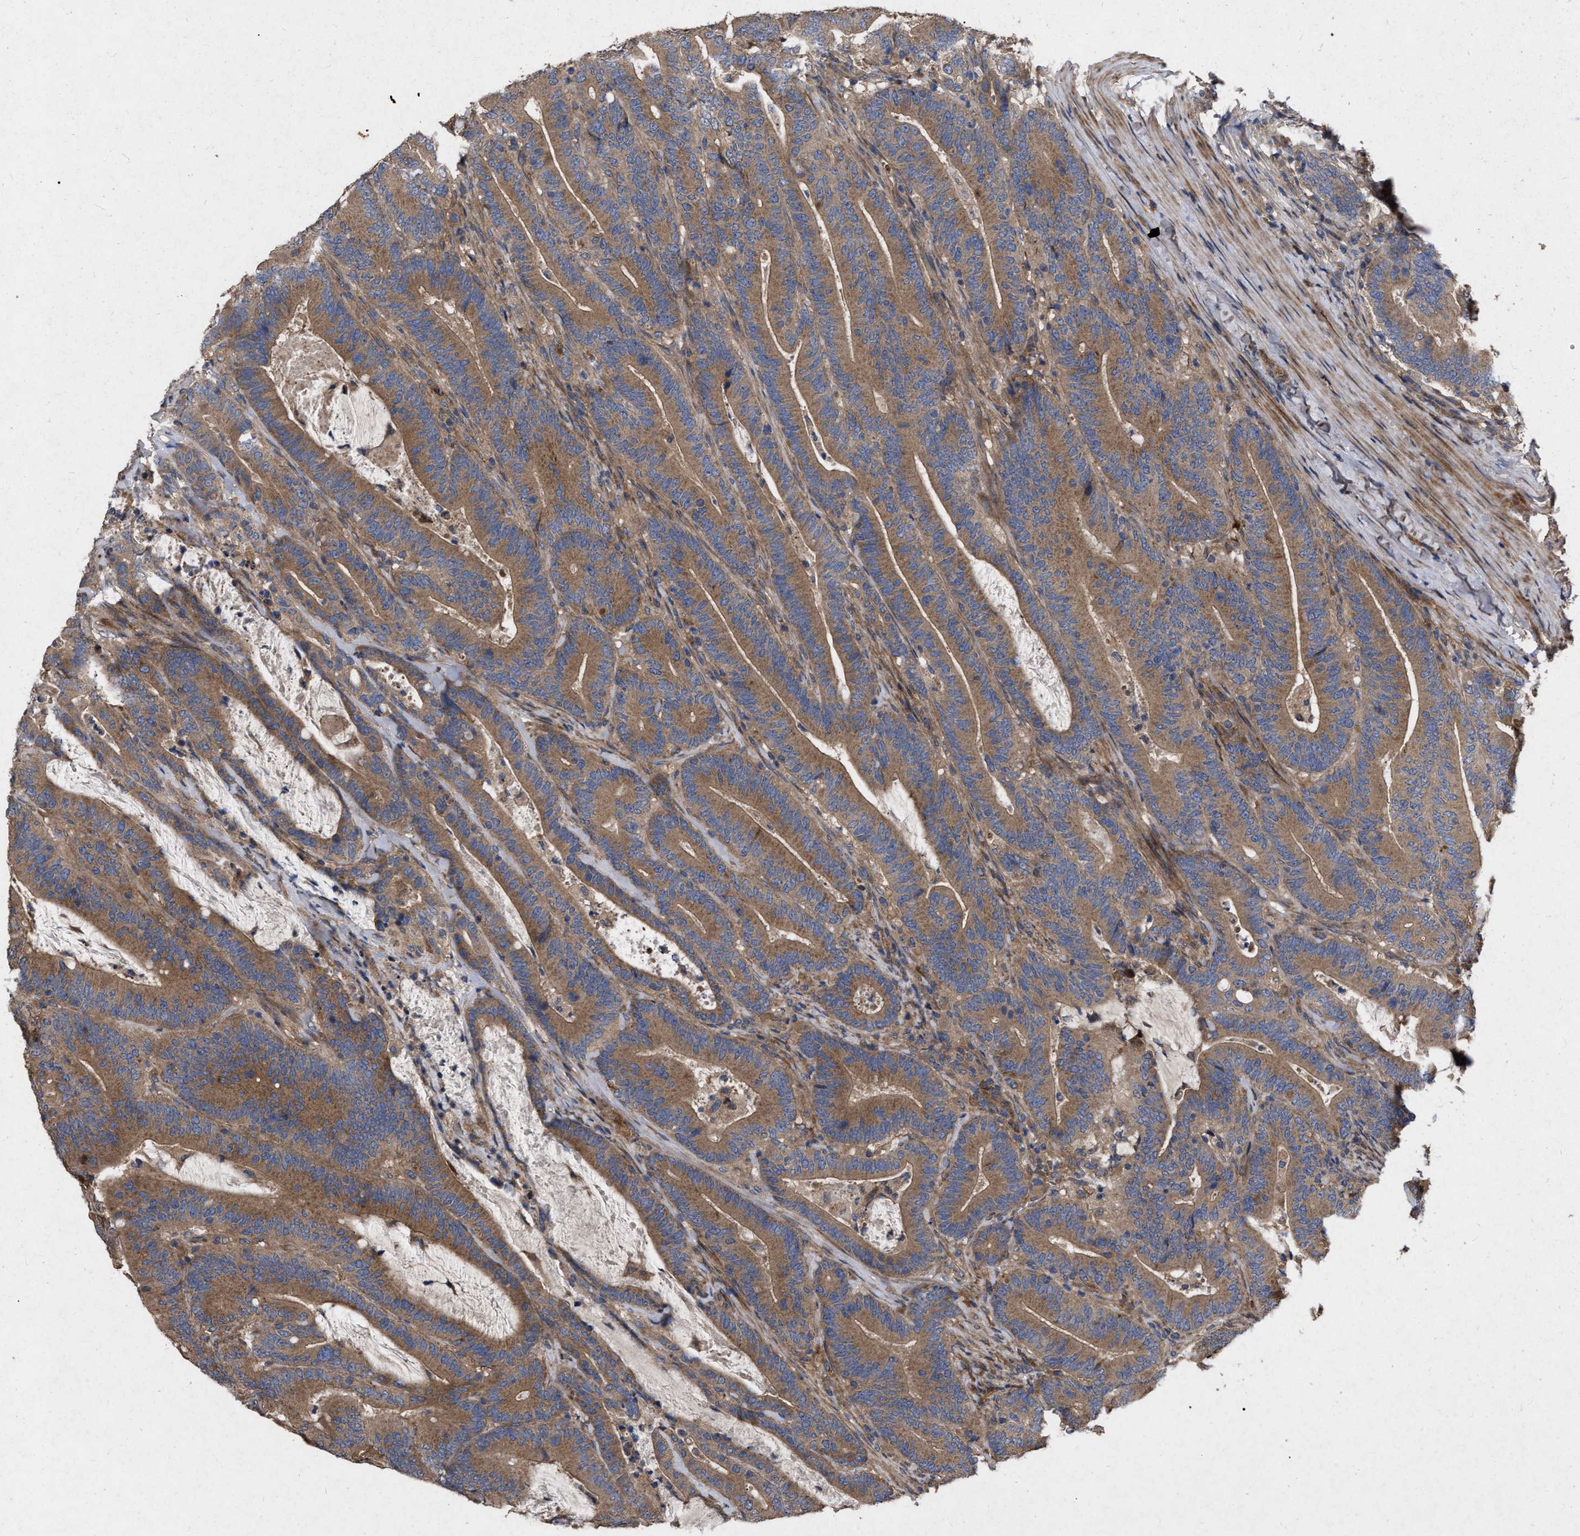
{"staining": {"intensity": "moderate", "quantity": ">75%", "location": "cytoplasmic/membranous"}, "tissue": "colorectal cancer", "cell_type": "Tumor cells", "image_type": "cancer", "snomed": [{"axis": "morphology", "description": "Adenocarcinoma, NOS"}, {"axis": "topography", "description": "Colon"}], "caption": "High-power microscopy captured an immunohistochemistry (IHC) photomicrograph of colorectal cancer, revealing moderate cytoplasmic/membranous expression in about >75% of tumor cells.", "gene": "CDKN2C", "patient": {"sex": "female", "age": 66}}